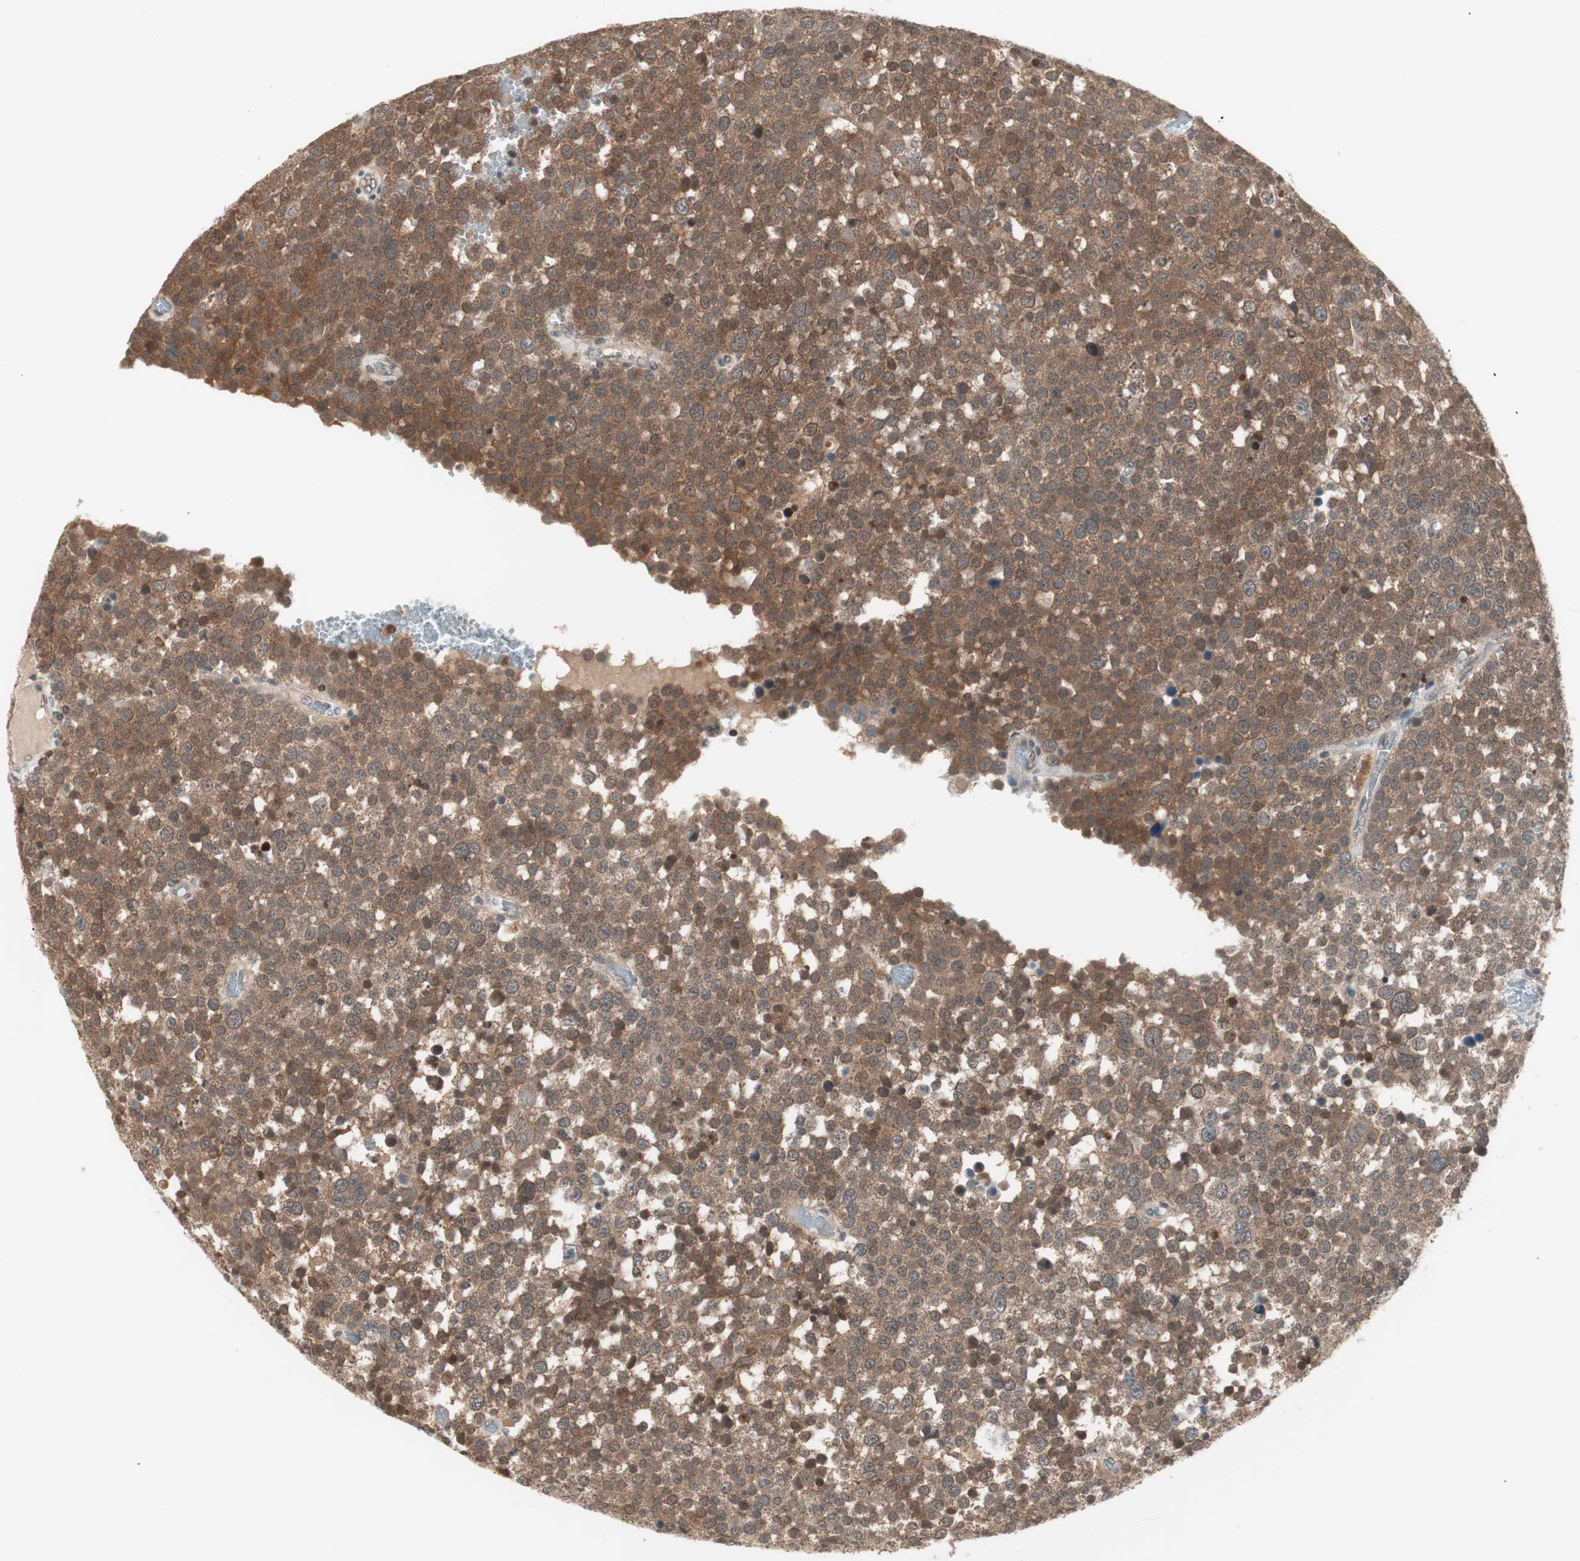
{"staining": {"intensity": "moderate", "quantity": ">75%", "location": "cytoplasmic/membranous"}, "tissue": "testis cancer", "cell_type": "Tumor cells", "image_type": "cancer", "snomed": [{"axis": "morphology", "description": "Seminoma, NOS"}, {"axis": "topography", "description": "Testis"}], "caption": "About >75% of tumor cells in human testis cancer reveal moderate cytoplasmic/membranous protein positivity as visualized by brown immunohistochemical staining.", "gene": "UBE2I", "patient": {"sex": "male", "age": 71}}